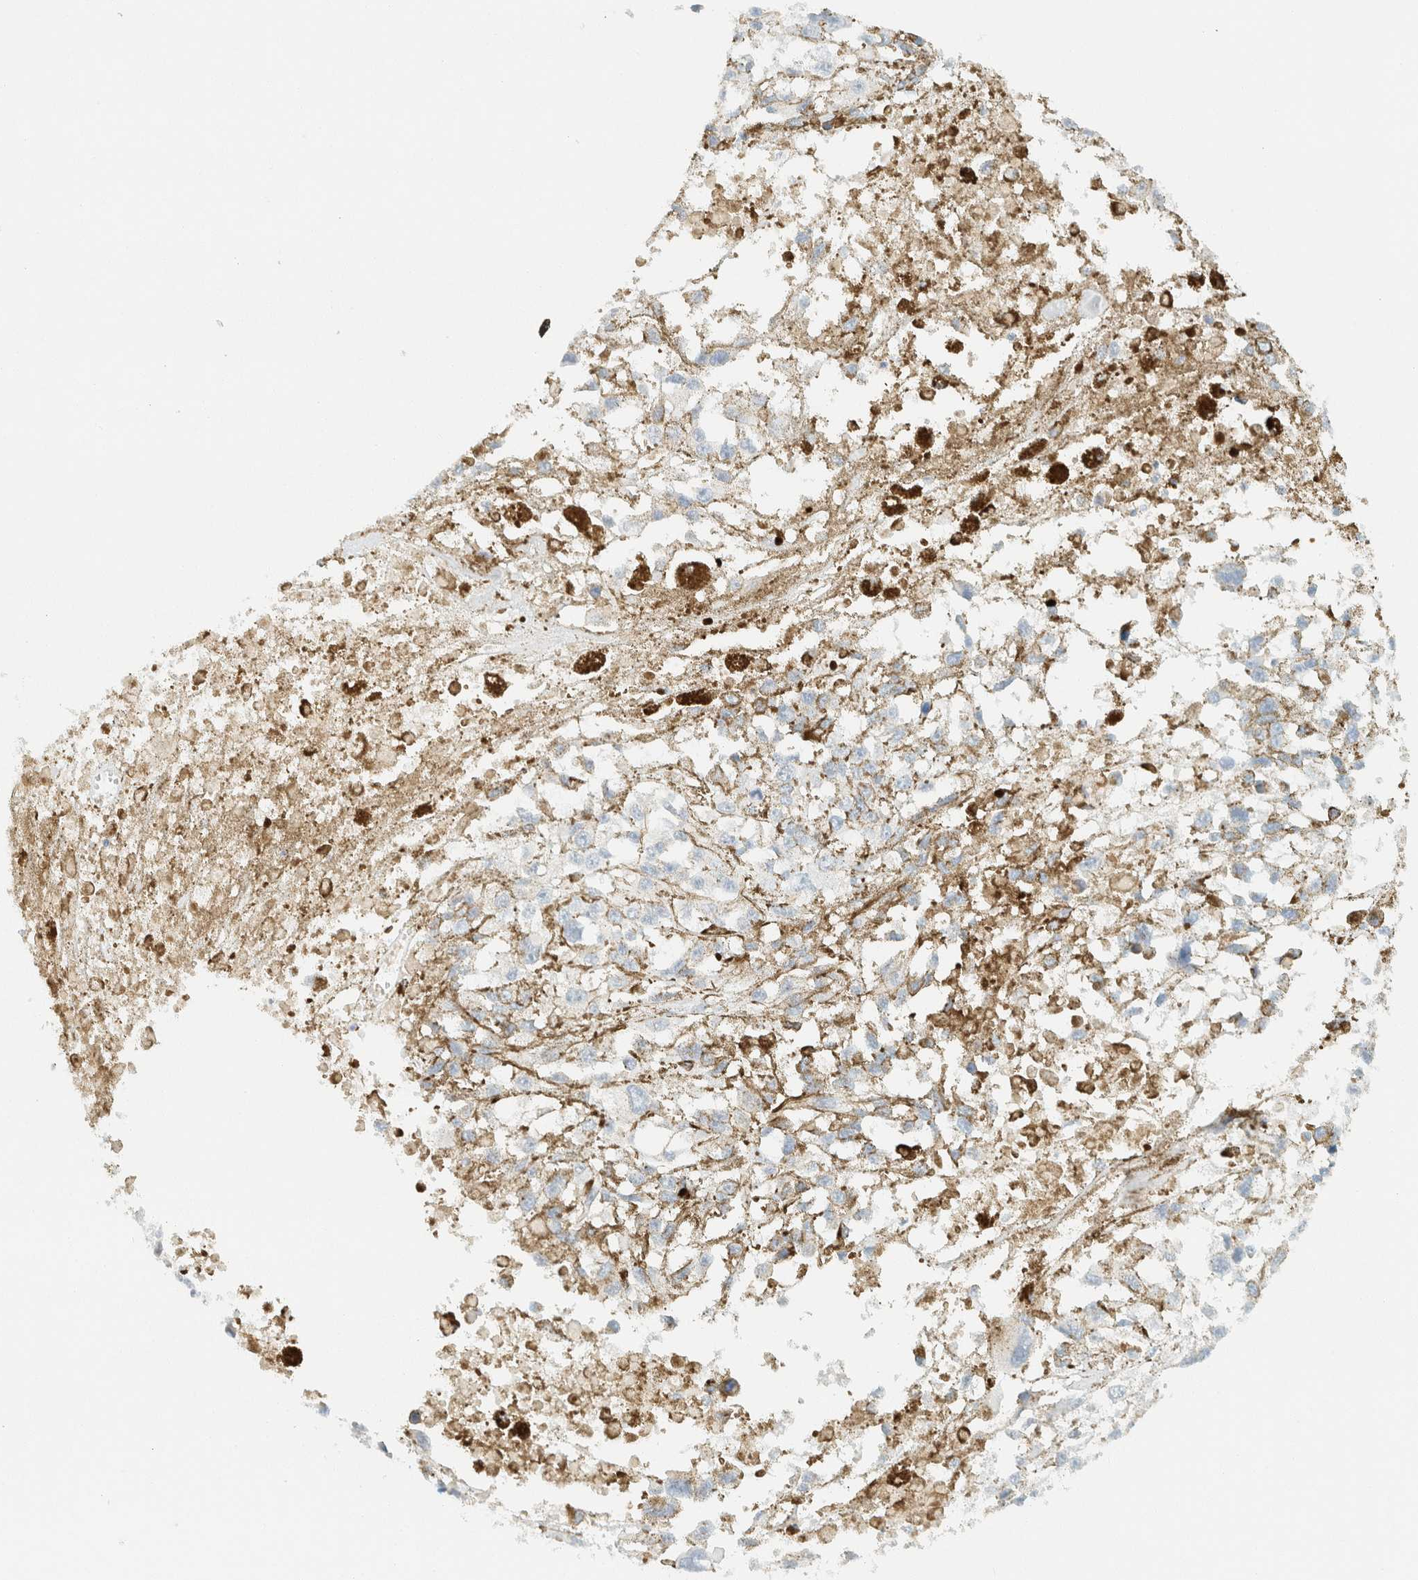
{"staining": {"intensity": "negative", "quantity": "none", "location": "none"}, "tissue": "melanoma", "cell_type": "Tumor cells", "image_type": "cancer", "snomed": [{"axis": "morphology", "description": "Malignant melanoma, Metastatic site"}, {"axis": "topography", "description": "Lymph node"}], "caption": "This is a micrograph of immunohistochemistry (IHC) staining of melanoma, which shows no staining in tumor cells. The staining was performed using DAB to visualize the protein expression in brown, while the nuclei were stained in blue with hematoxylin (Magnification: 20x).", "gene": "GPA33", "patient": {"sex": "male", "age": 59}}